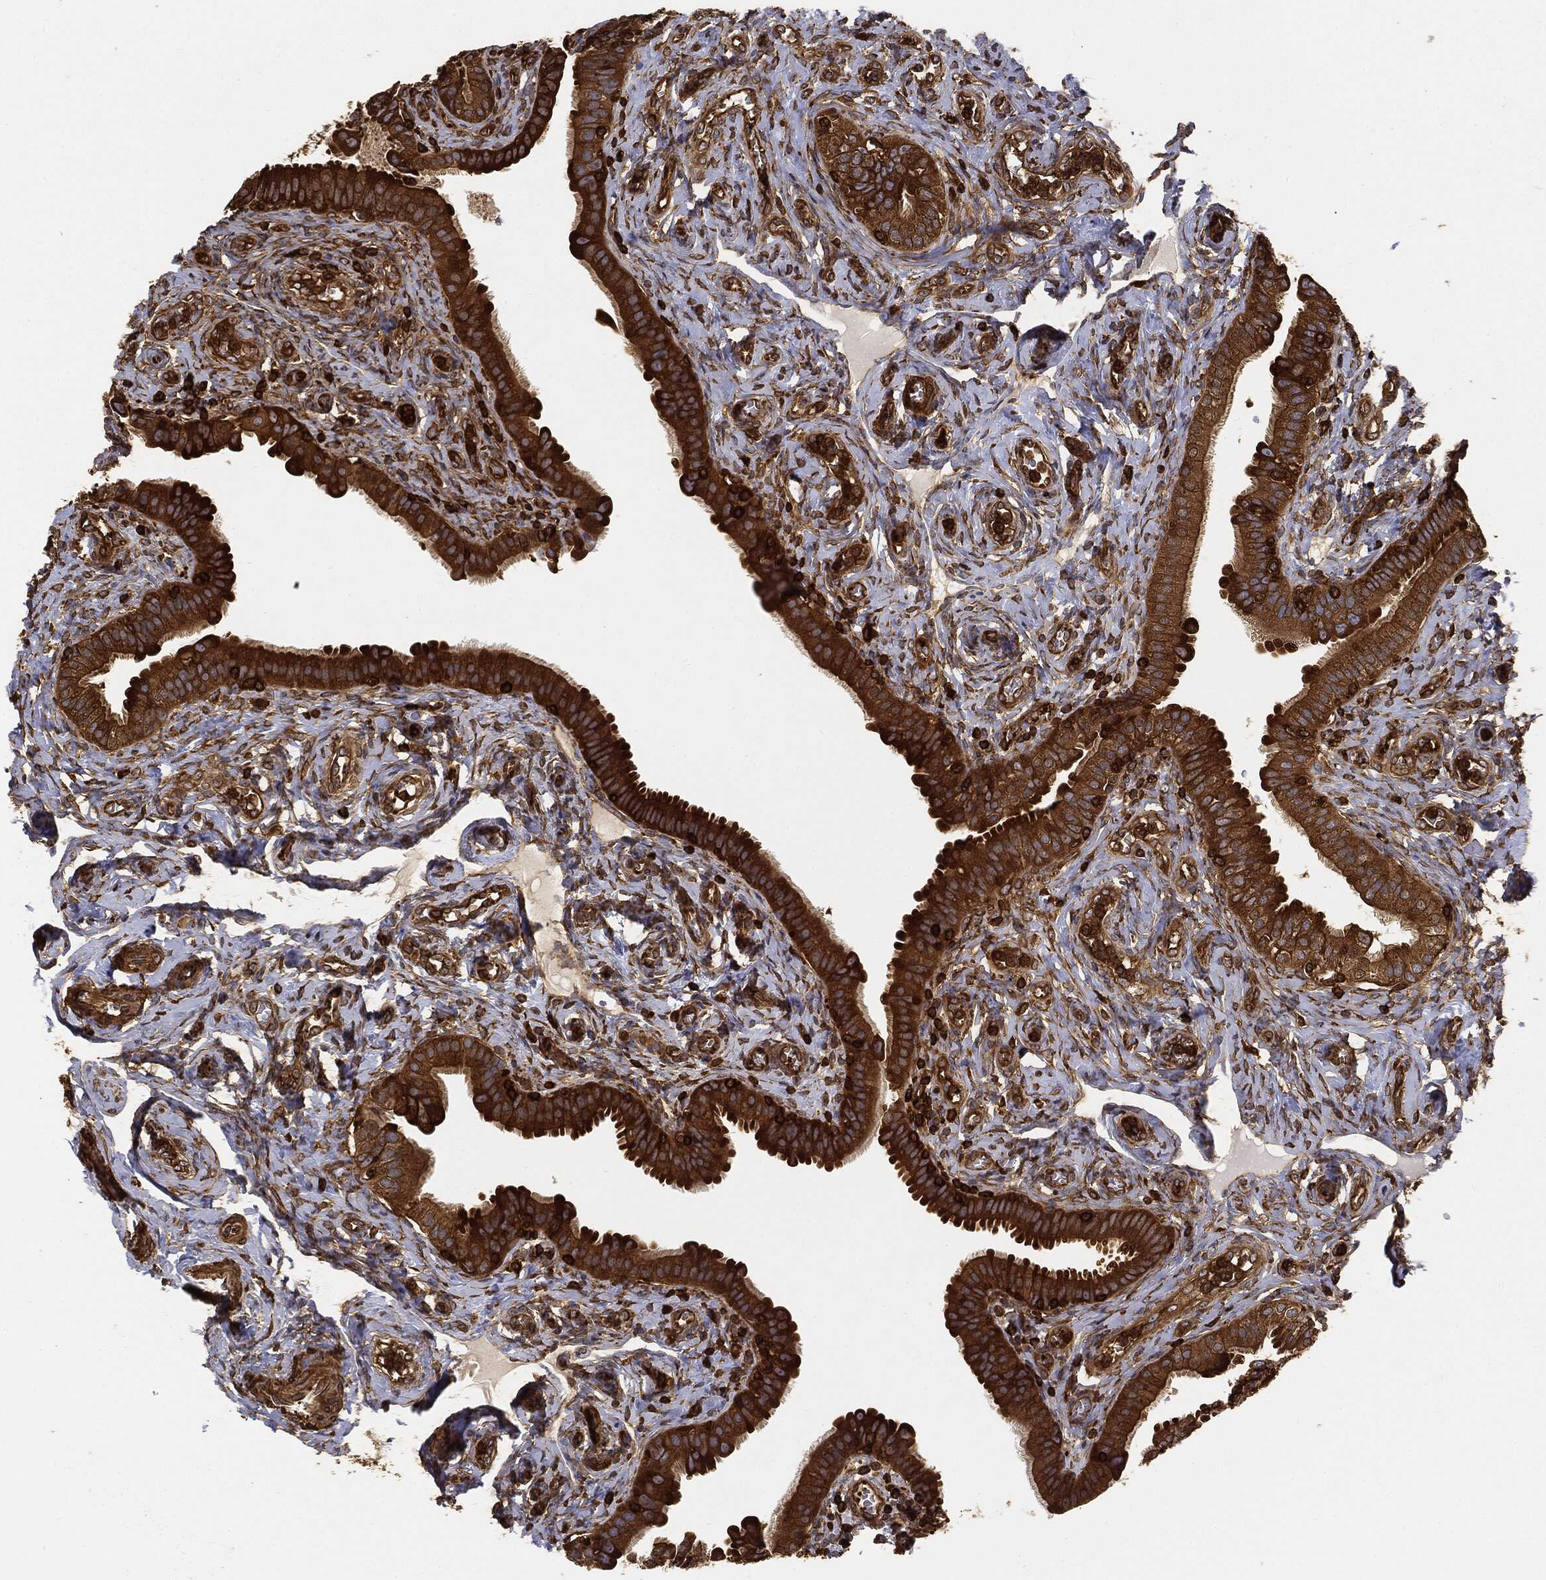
{"staining": {"intensity": "strong", "quantity": ">75%", "location": "cytoplasmic/membranous"}, "tissue": "fallopian tube", "cell_type": "Glandular cells", "image_type": "normal", "snomed": [{"axis": "morphology", "description": "Normal tissue, NOS"}, {"axis": "topography", "description": "Fallopian tube"}], "caption": "The photomicrograph demonstrates immunohistochemical staining of benign fallopian tube. There is strong cytoplasmic/membranous expression is appreciated in about >75% of glandular cells.", "gene": "WDR1", "patient": {"sex": "female", "age": 41}}